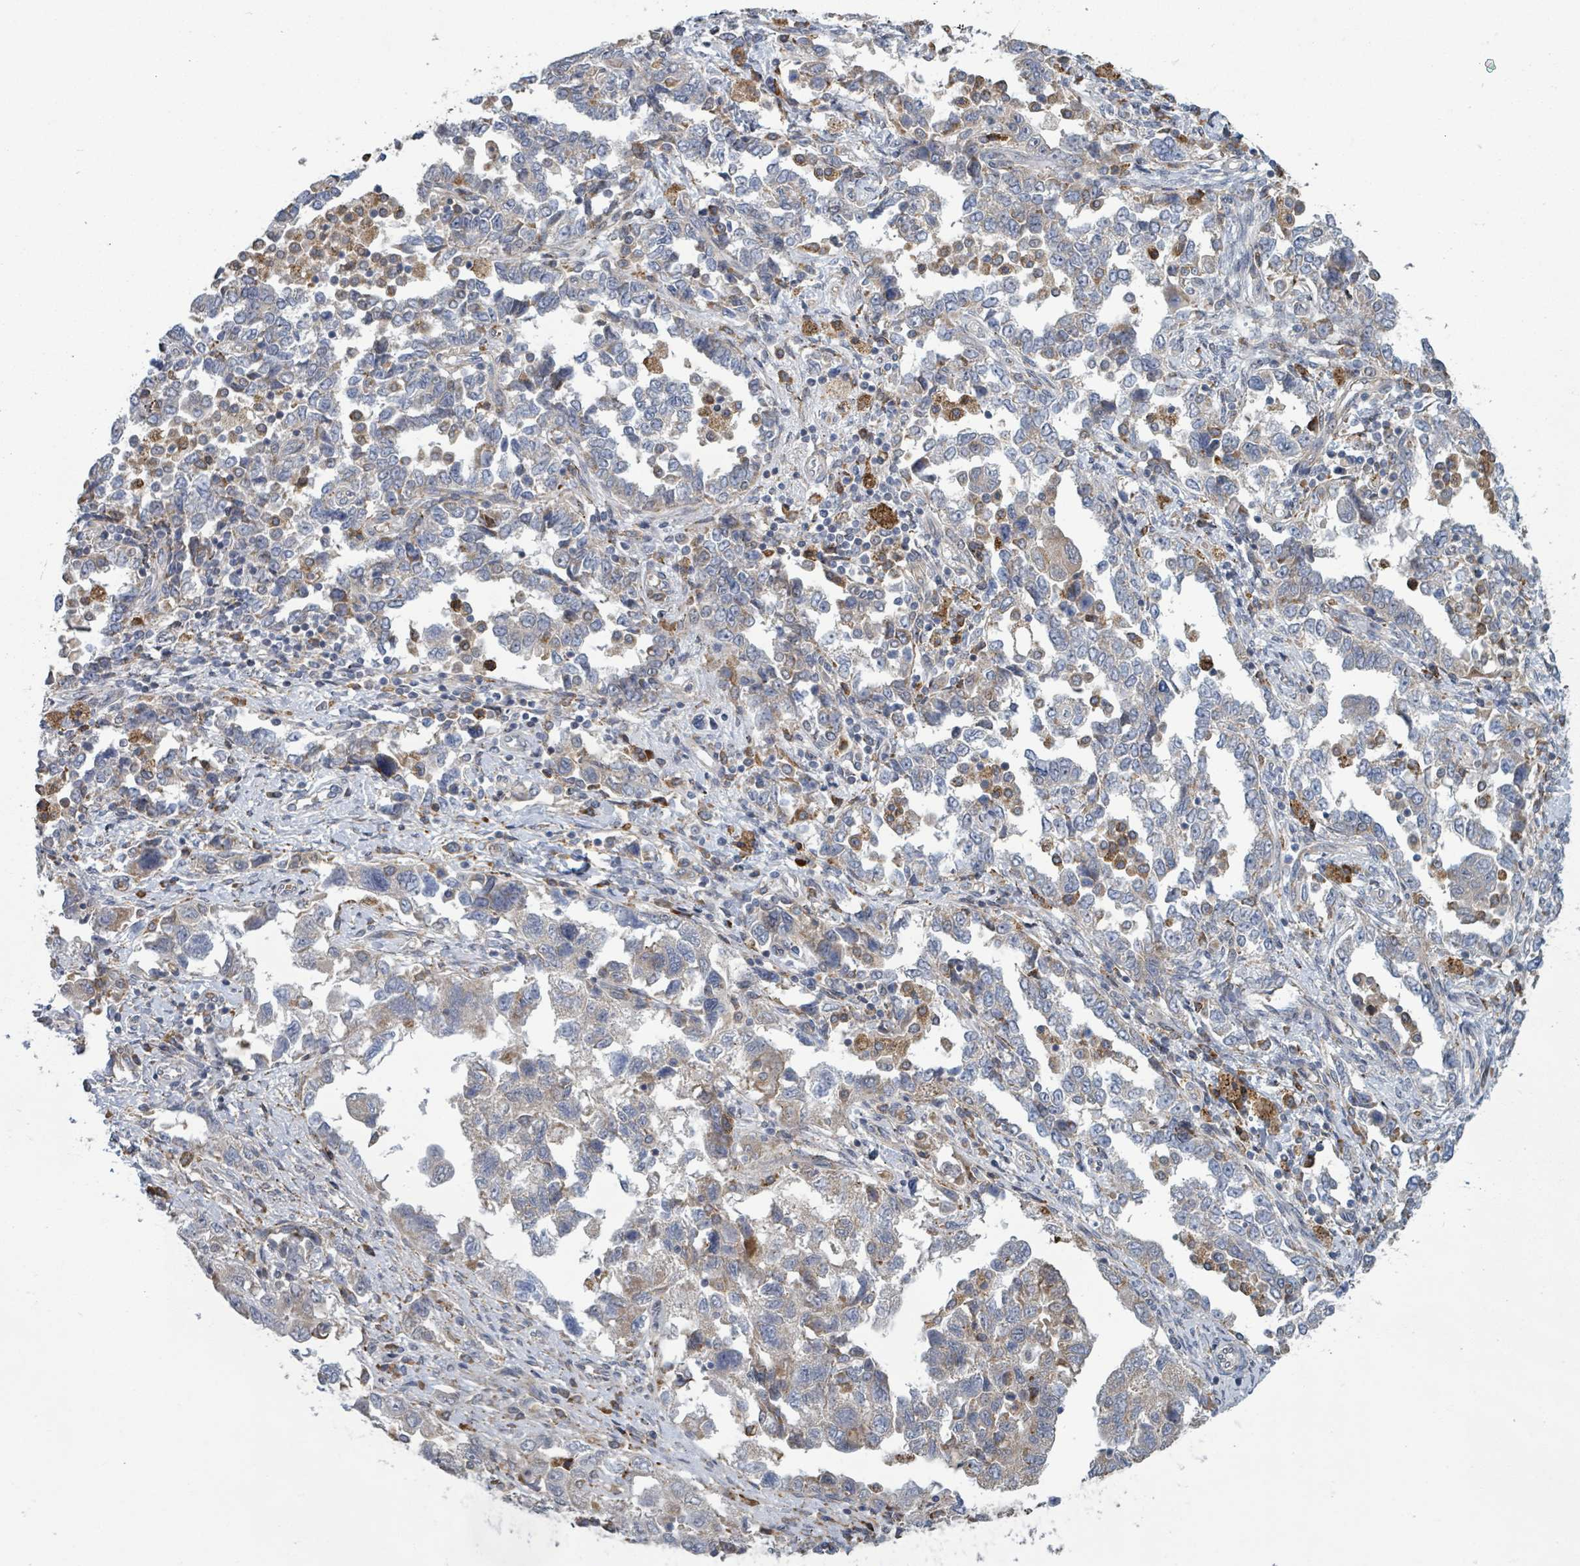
{"staining": {"intensity": "moderate", "quantity": "<25%", "location": "cytoplasmic/membranous"}, "tissue": "ovarian cancer", "cell_type": "Tumor cells", "image_type": "cancer", "snomed": [{"axis": "morphology", "description": "Carcinoma, NOS"}, {"axis": "morphology", "description": "Cystadenocarcinoma, serous, NOS"}, {"axis": "topography", "description": "Ovary"}], "caption": "Protein expression analysis of serous cystadenocarcinoma (ovarian) shows moderate cytoplasmic/membranous positivity in about <25% of tumor cells.", "gene": "SHROOM2", "patient": {"sex": "female", "age": 69}}